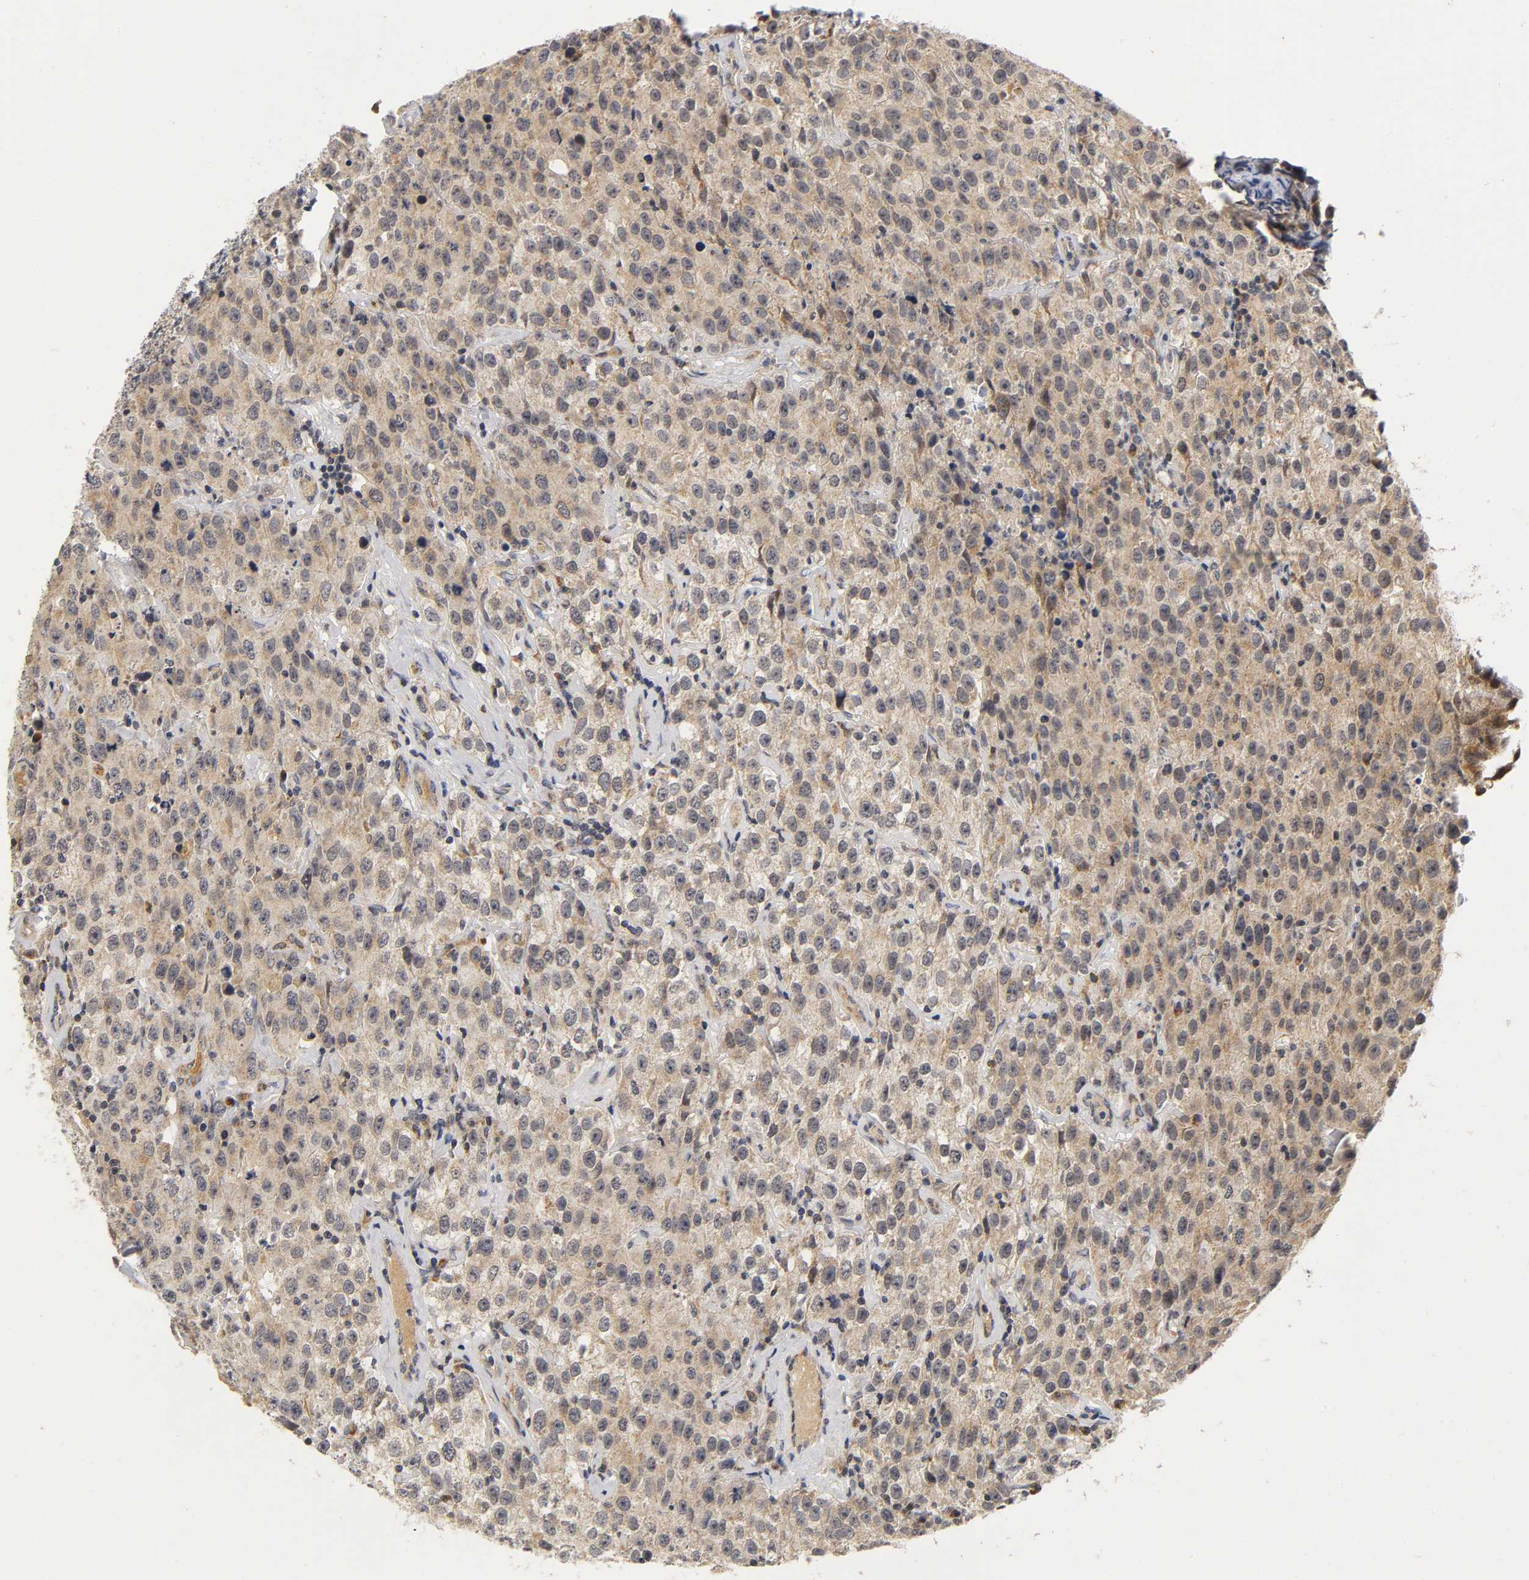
{"staining": {"intensity": "weak", "quantity": ">75%", "location": "cytoplasmic/membranous"}, "tissue": "testis cancer", "cell_type": "Tumor cells", "image_type": "cancer", "snomed": [{"axis": "morphology", "description": "Seminoma, NOS"}, {"axis": "topography", "description": "Testis"}], "caption": "Protein expression by immunohistochemistry displays weak cytoplasmic/membranous staining in about >75% of tumor cells in testis cancer (seminoma). (Brightfield microscopy of DAB IHC at high magnification).", "gene": "NRP1", "patient": {"sex": "male", "age": 52}}